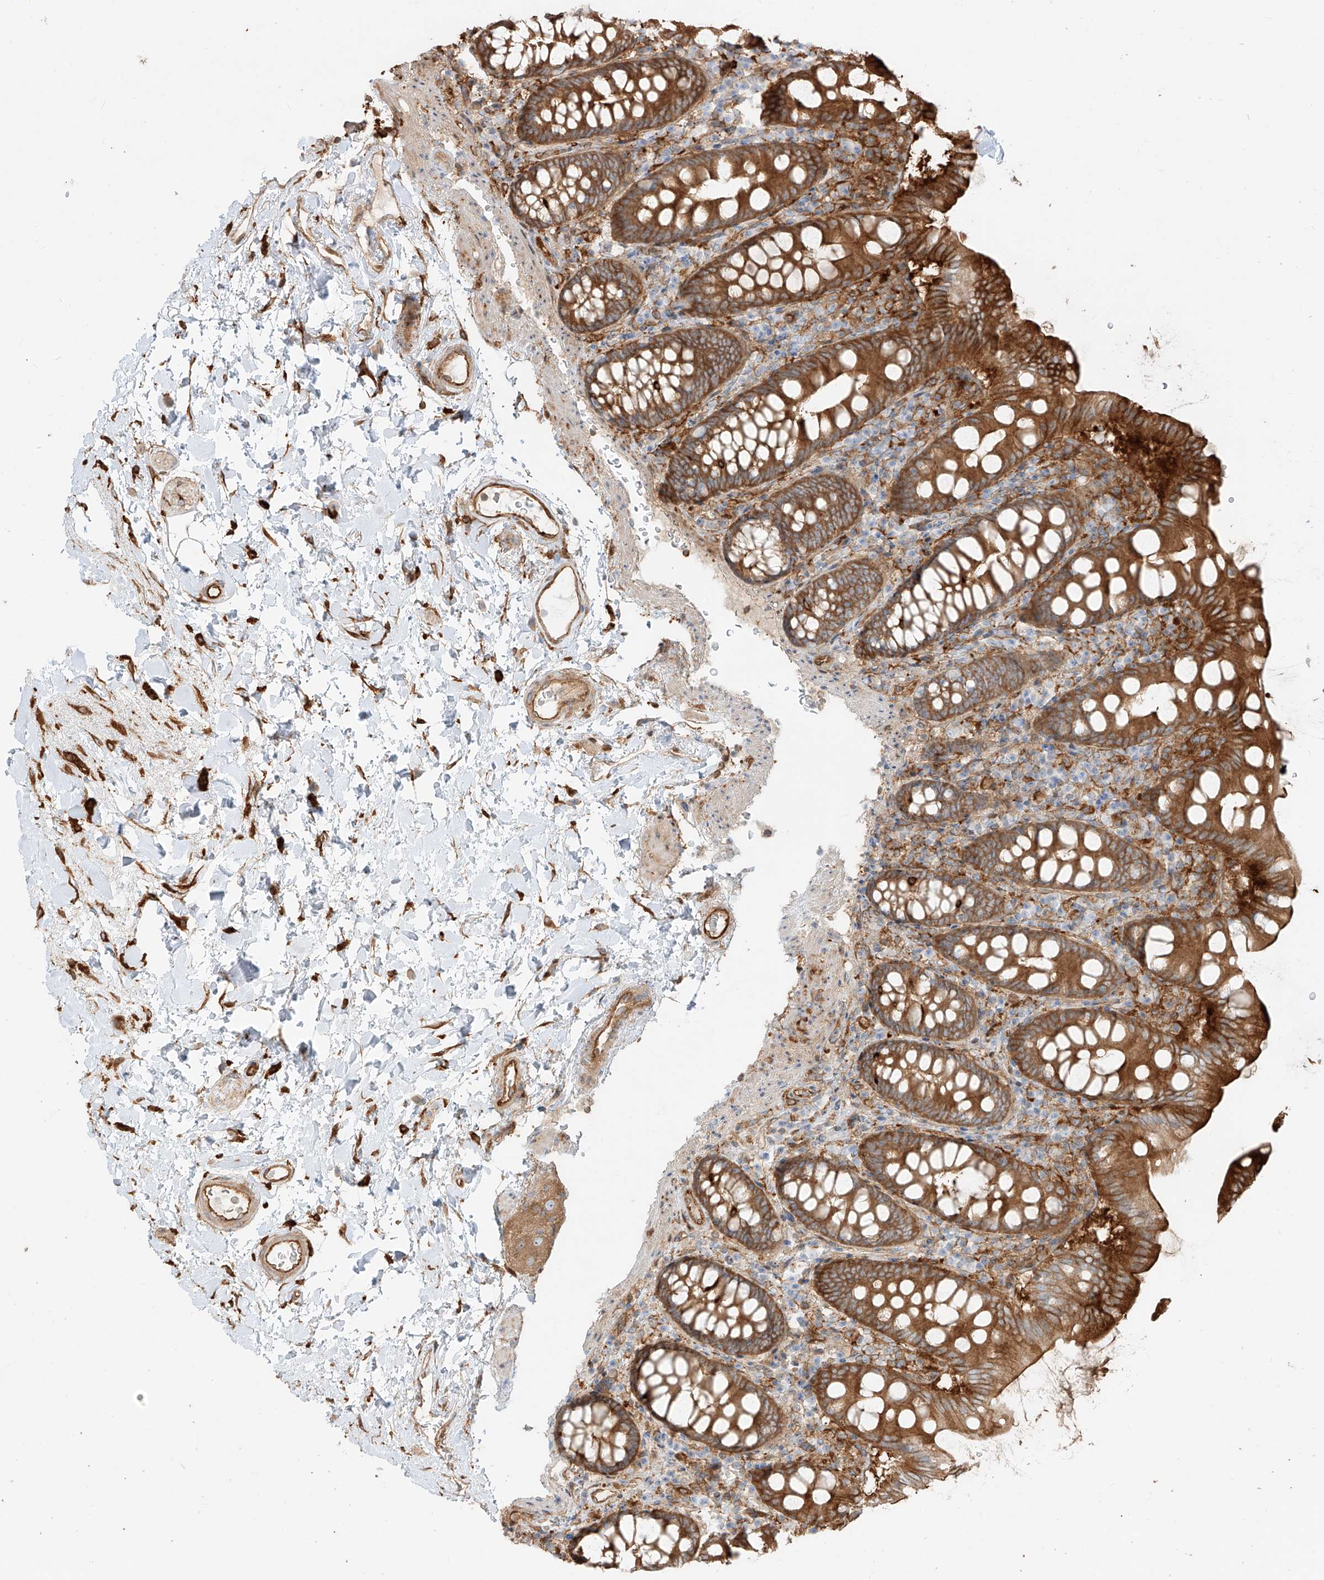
{"staining": {"intensity": "strong", "quantity": ">75%", "location": "cytoplasmic/membranous"}, "tissue": "colon", "cell_type": "Endothelial cells", "image_type": "normal", "snomed": [{"axis": "morphology", "description": "Normal tissue, NOS"}, {"axis": "topography", "description": "Colon"}], "caption": "A high-resolution photomicrograph shows immunohistochemistry (IHC) staining of benign colon, which demonstrates strong cytoplasmic/membranous expression in about >75% of endothelial cells. The staining was performed using DAB, with brown indicating positive protein expression. Nuclei are stained blue with hematoxylin.", "gene": "SNX9", "patient": {"sex": "female", "age": 79}}